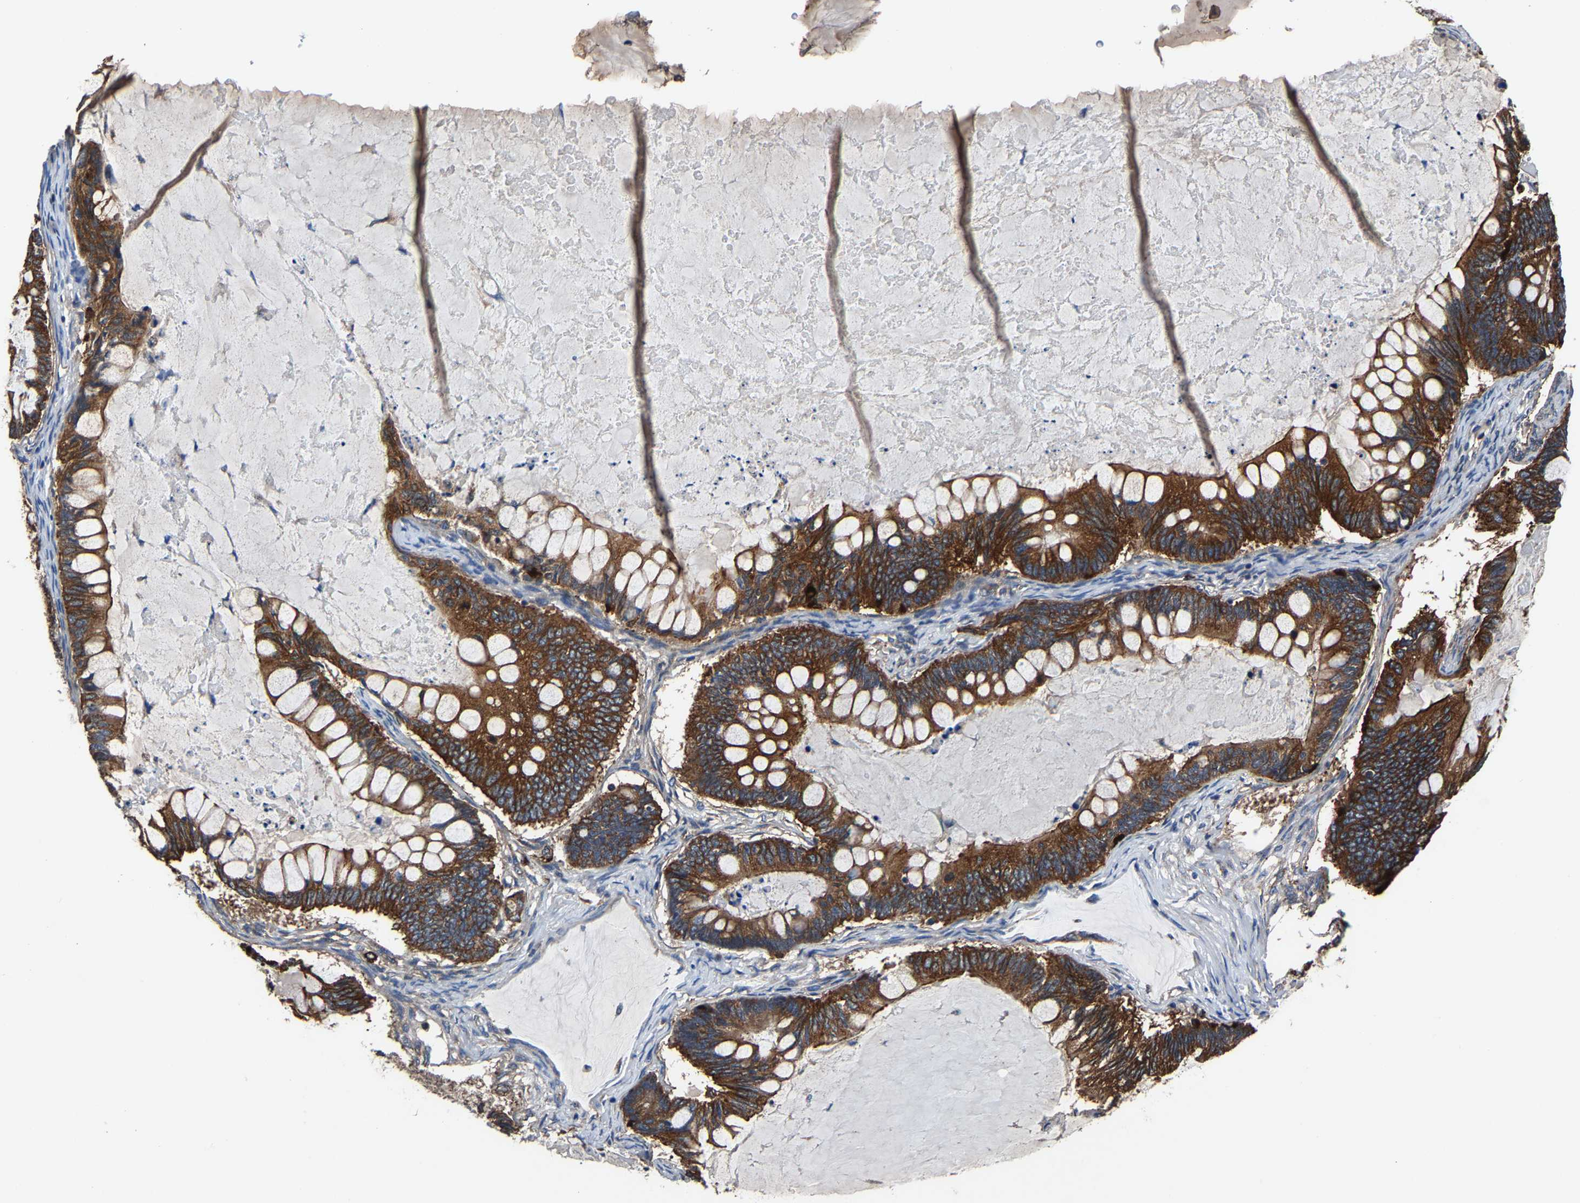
{"staining": {"intensity": "strong", "quantity": ">75%", "location": "cytoplasmic/membranous"}, "tissue": "ovarian cancer", "cell_type": "Tumor cells", "image_type": "cancer", "snomed": [{"axis": "morphology", "description": "Cystadenocarcinoma, mucinous, NOS"}, {"axis": "topography", "description": "Ovary"}], "caption": "IHC histopathology image of mucinous cystadenocarcinoma (ovarian) stained for a protein (brown), which demonstrates high levels of strong cytoplasmic/membranous expression in approximately >75% of tumor cells.", "gene": "KIAA1958", "patient": {"sex": "female", "age": 61}}